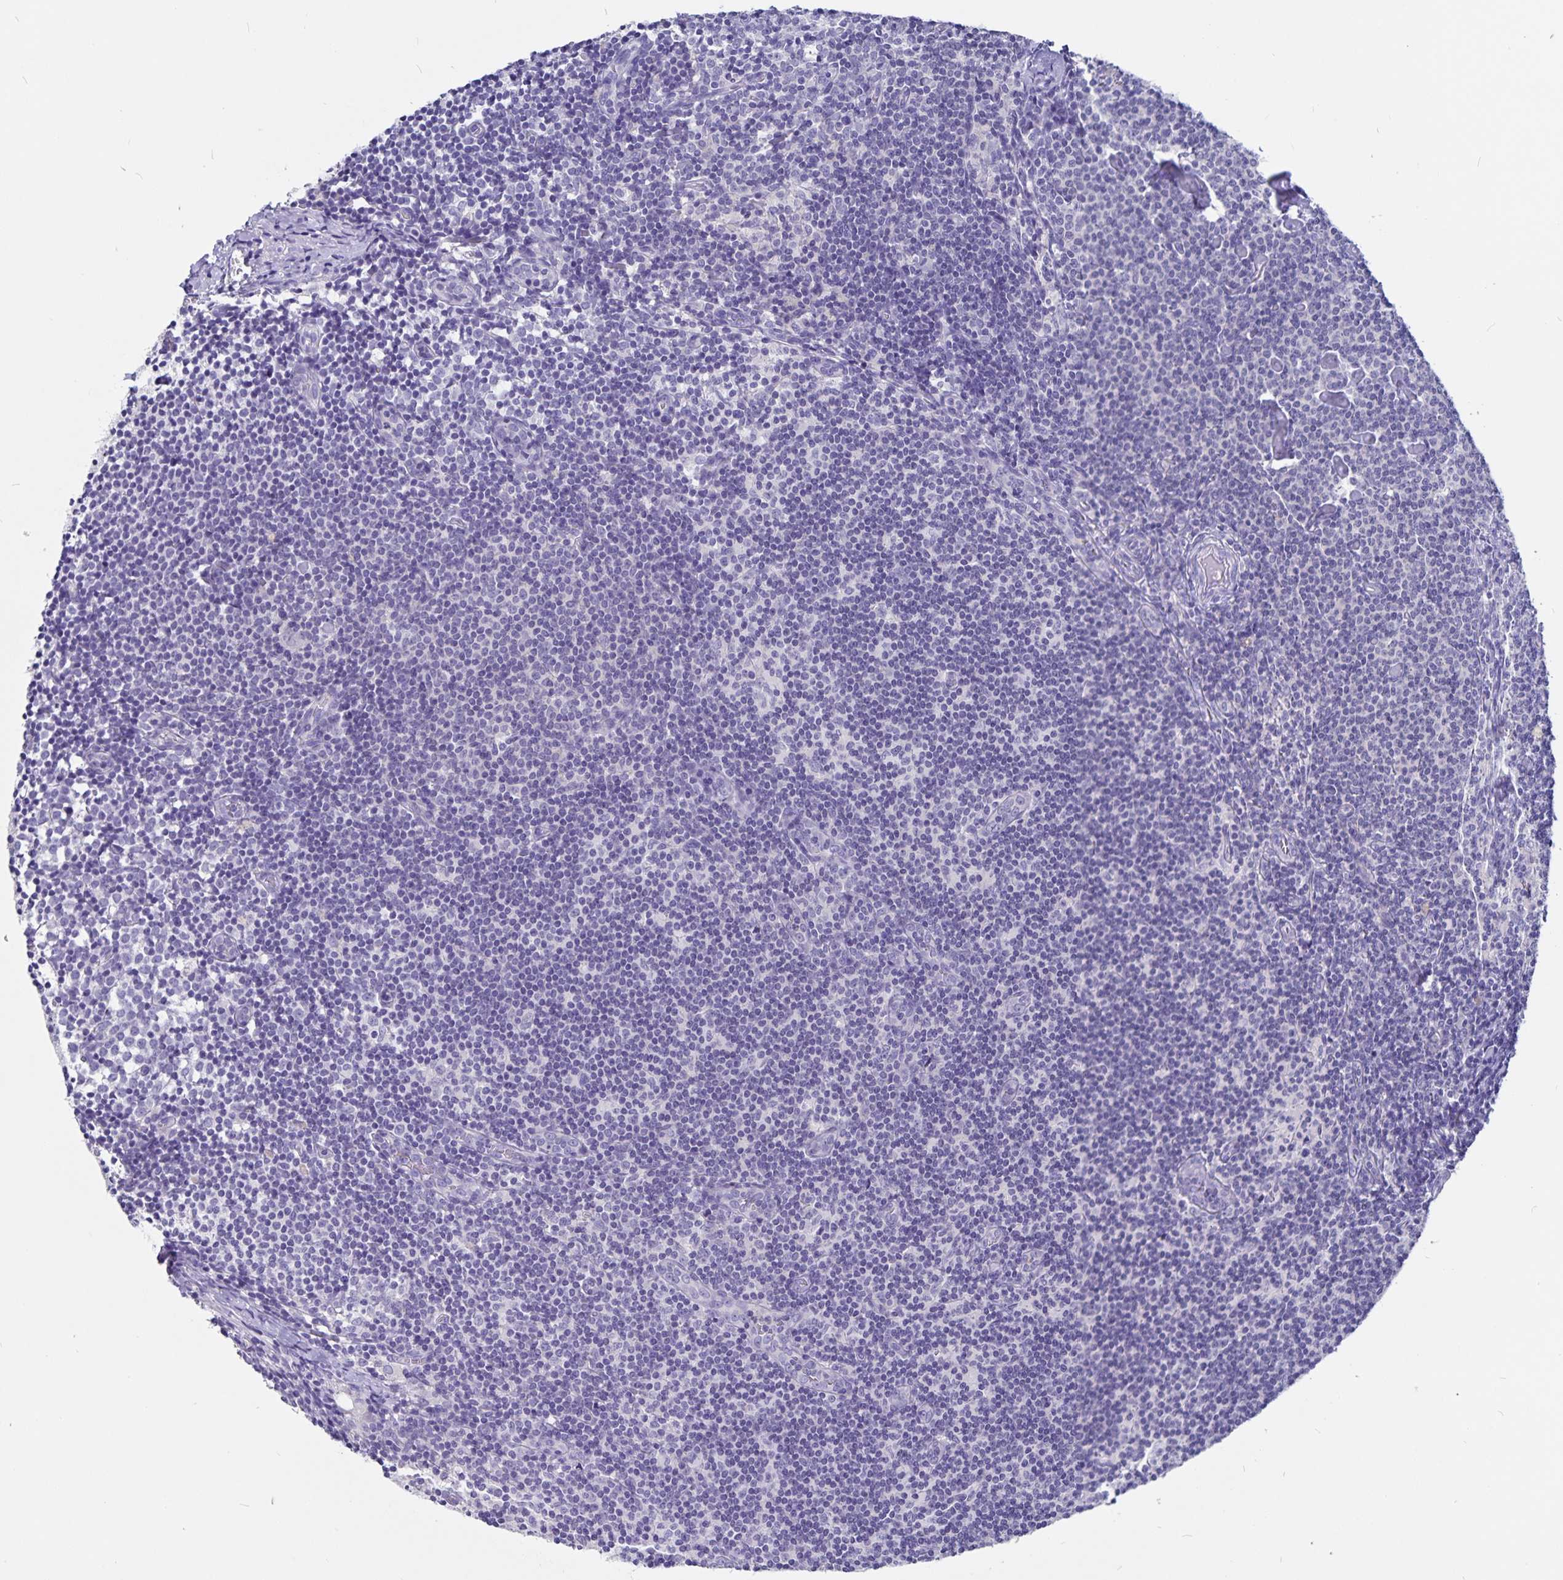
{"staining": {"intensity": "negative", "quantity": "none", "location": "none"}, "tissue": "lymph node", "cell_type": "Germinal center cells", "image_type": "normal", "snomed": [{"axis": "morphology", "description": "Normal tissue, NOS"}, {"axis": "topography", "description": "Lymph node"}], "caption": "Immunohistochemistry of normal lymph node exhibits no expression in germinal center cells.", "gene": "SNTN", "patient": {"sex": "female", "age": 41}}